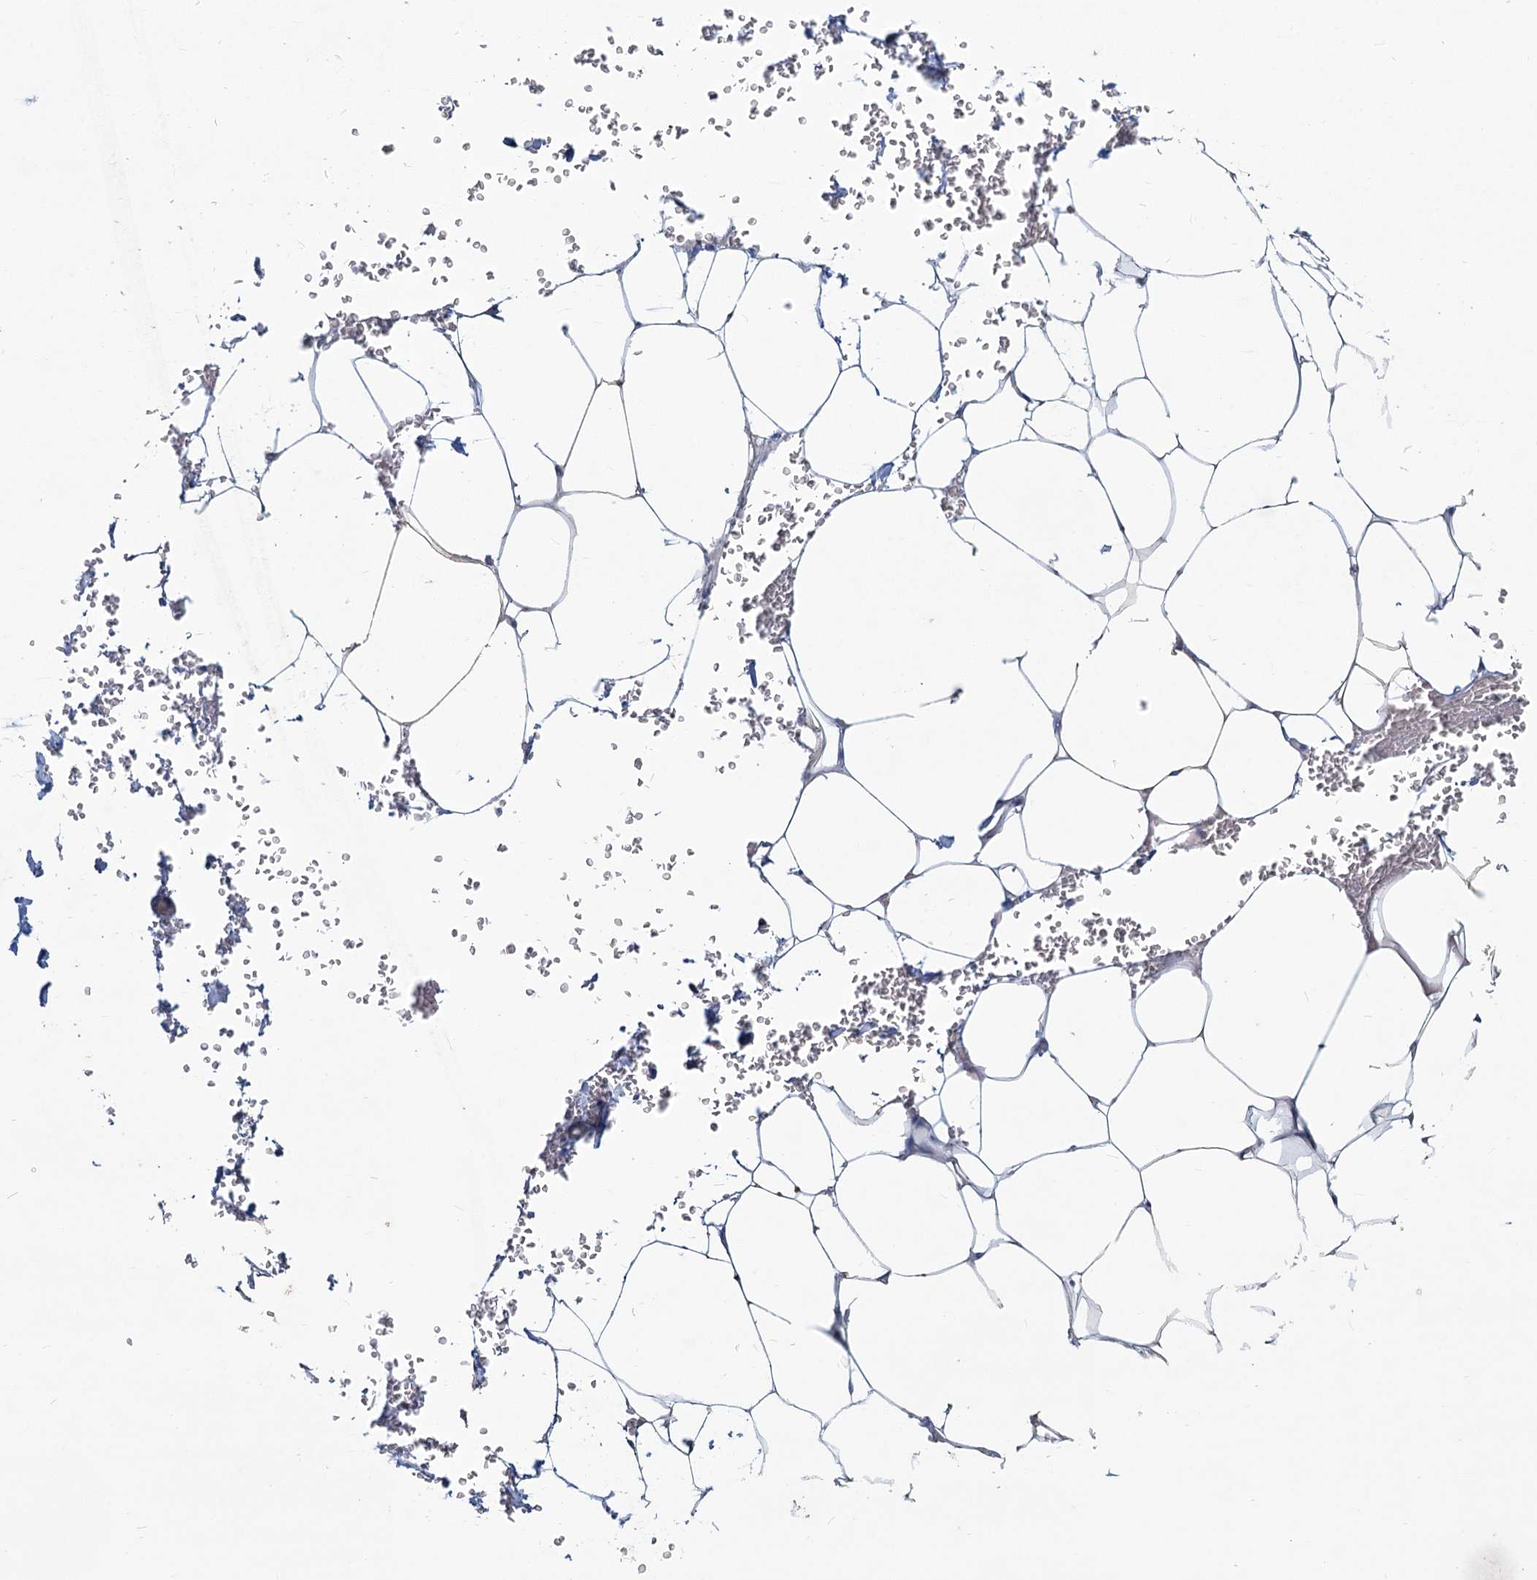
{"staining": {"intensity": "negative", "quantity": "none", "location": "none"}, "tissue": "adipose tissue", "cell_type": "Adipocytes", "image_type": "normal", "snomed": [{"axis": "morphology", "description": "Normal tissue, NOS"}, {"axis": "topography", "description": "Gallbladder"}, {"axis": "topography", "description": "Peripheral nerve tissue"}], "caption": "Immunohistochemical staining of unremarkable adipose tissue shows no significant expression in adipocytes. (DAB immunohistochemistry (IHC), high magnification).", "gene": "NDUFC2", "patient": {"sex": "male", "age": 38}}